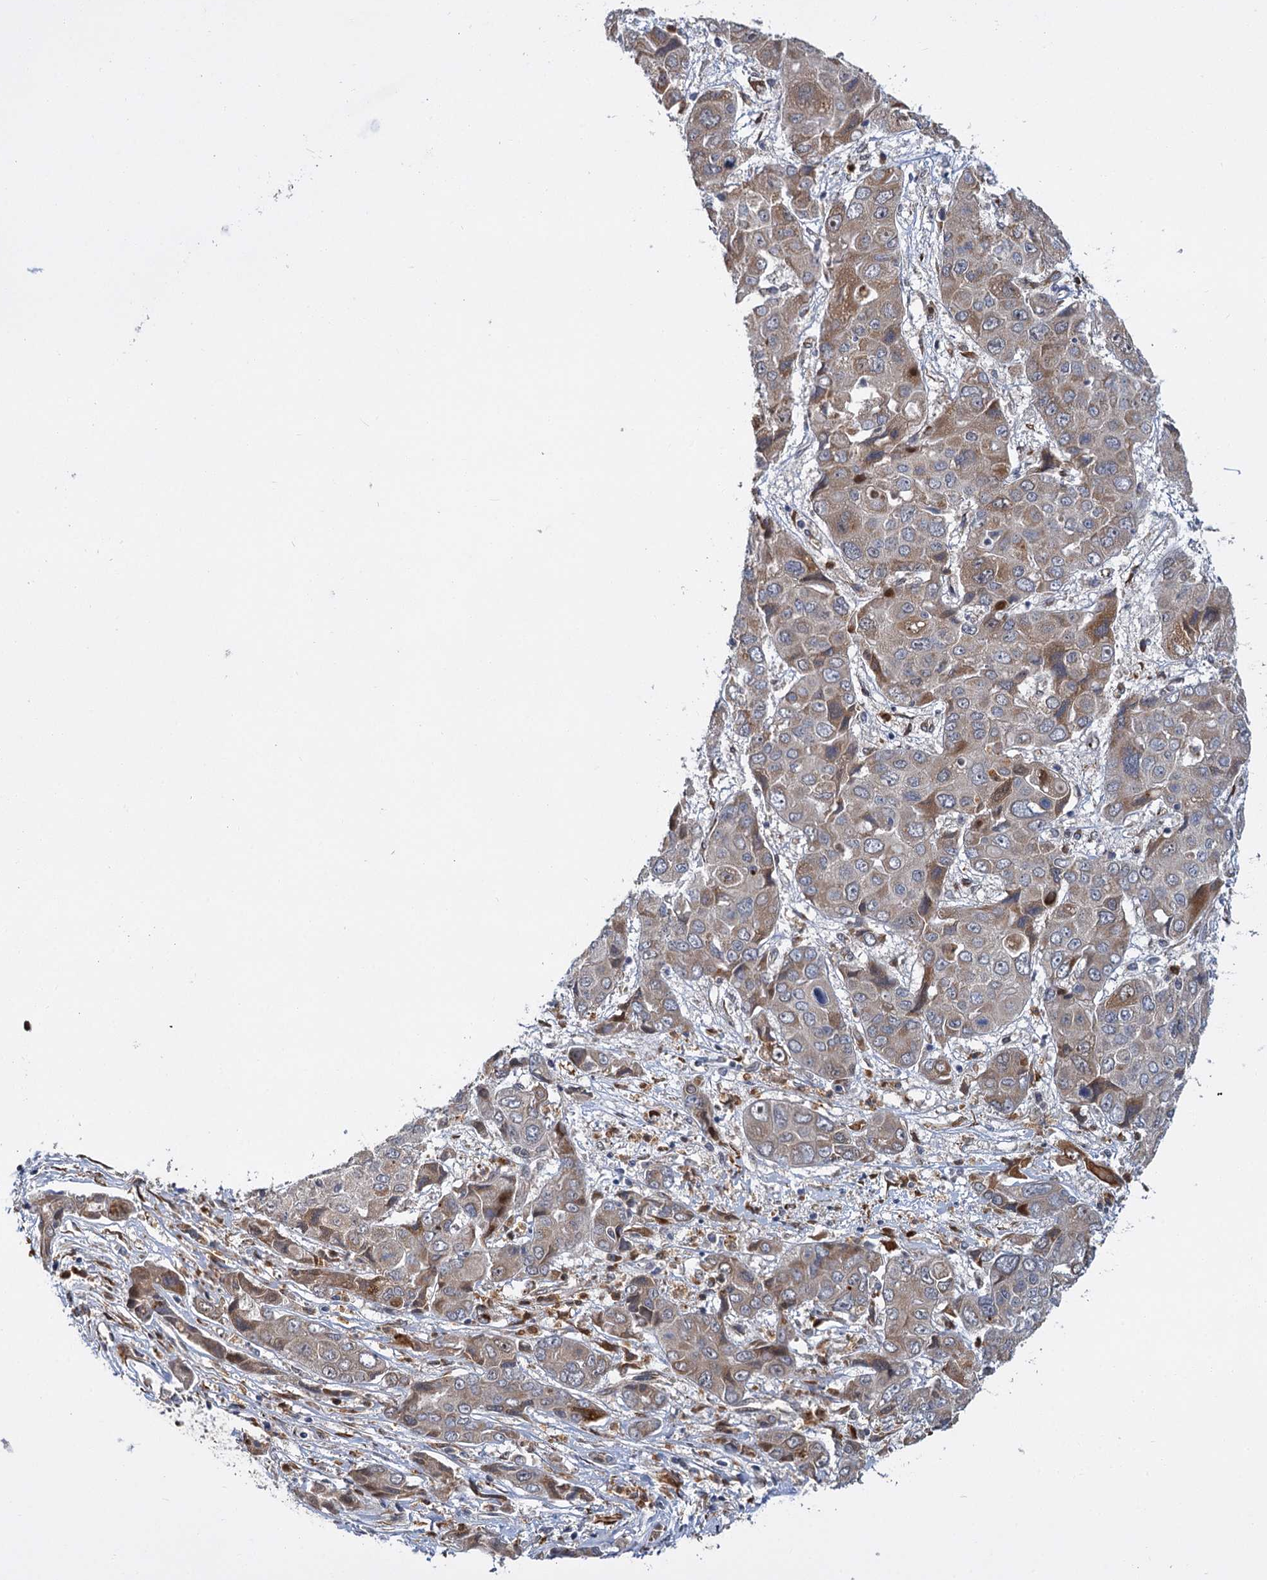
{"staining": {"intensity": "weak", "quantity": "25%-75%", "location": "cytoplasmic/membranous"}, "tissue": "liver cancer", "cell_type": "Tumor cells", "image_type": "cancer", "snomed": [{"axis": "morphology", "description": "Cholangiocarcinoma"}, {"axis": "topography", "description": "Liver"}], "caption": "DAB immunohistochemical staining of human liver cancer (cholangiocarcinoma) reveals weak cytoplasmic/membranous protein staining in about 25%-75% of tumor cells. The protein is stained brown, and the nuclei are stained in blue (DAB (3,3'-diaminobenzidine) IHC with brightfield microscopy, high magnification).", "gene": "APBA2", "patient": {"sex": "male", "age": 67}}